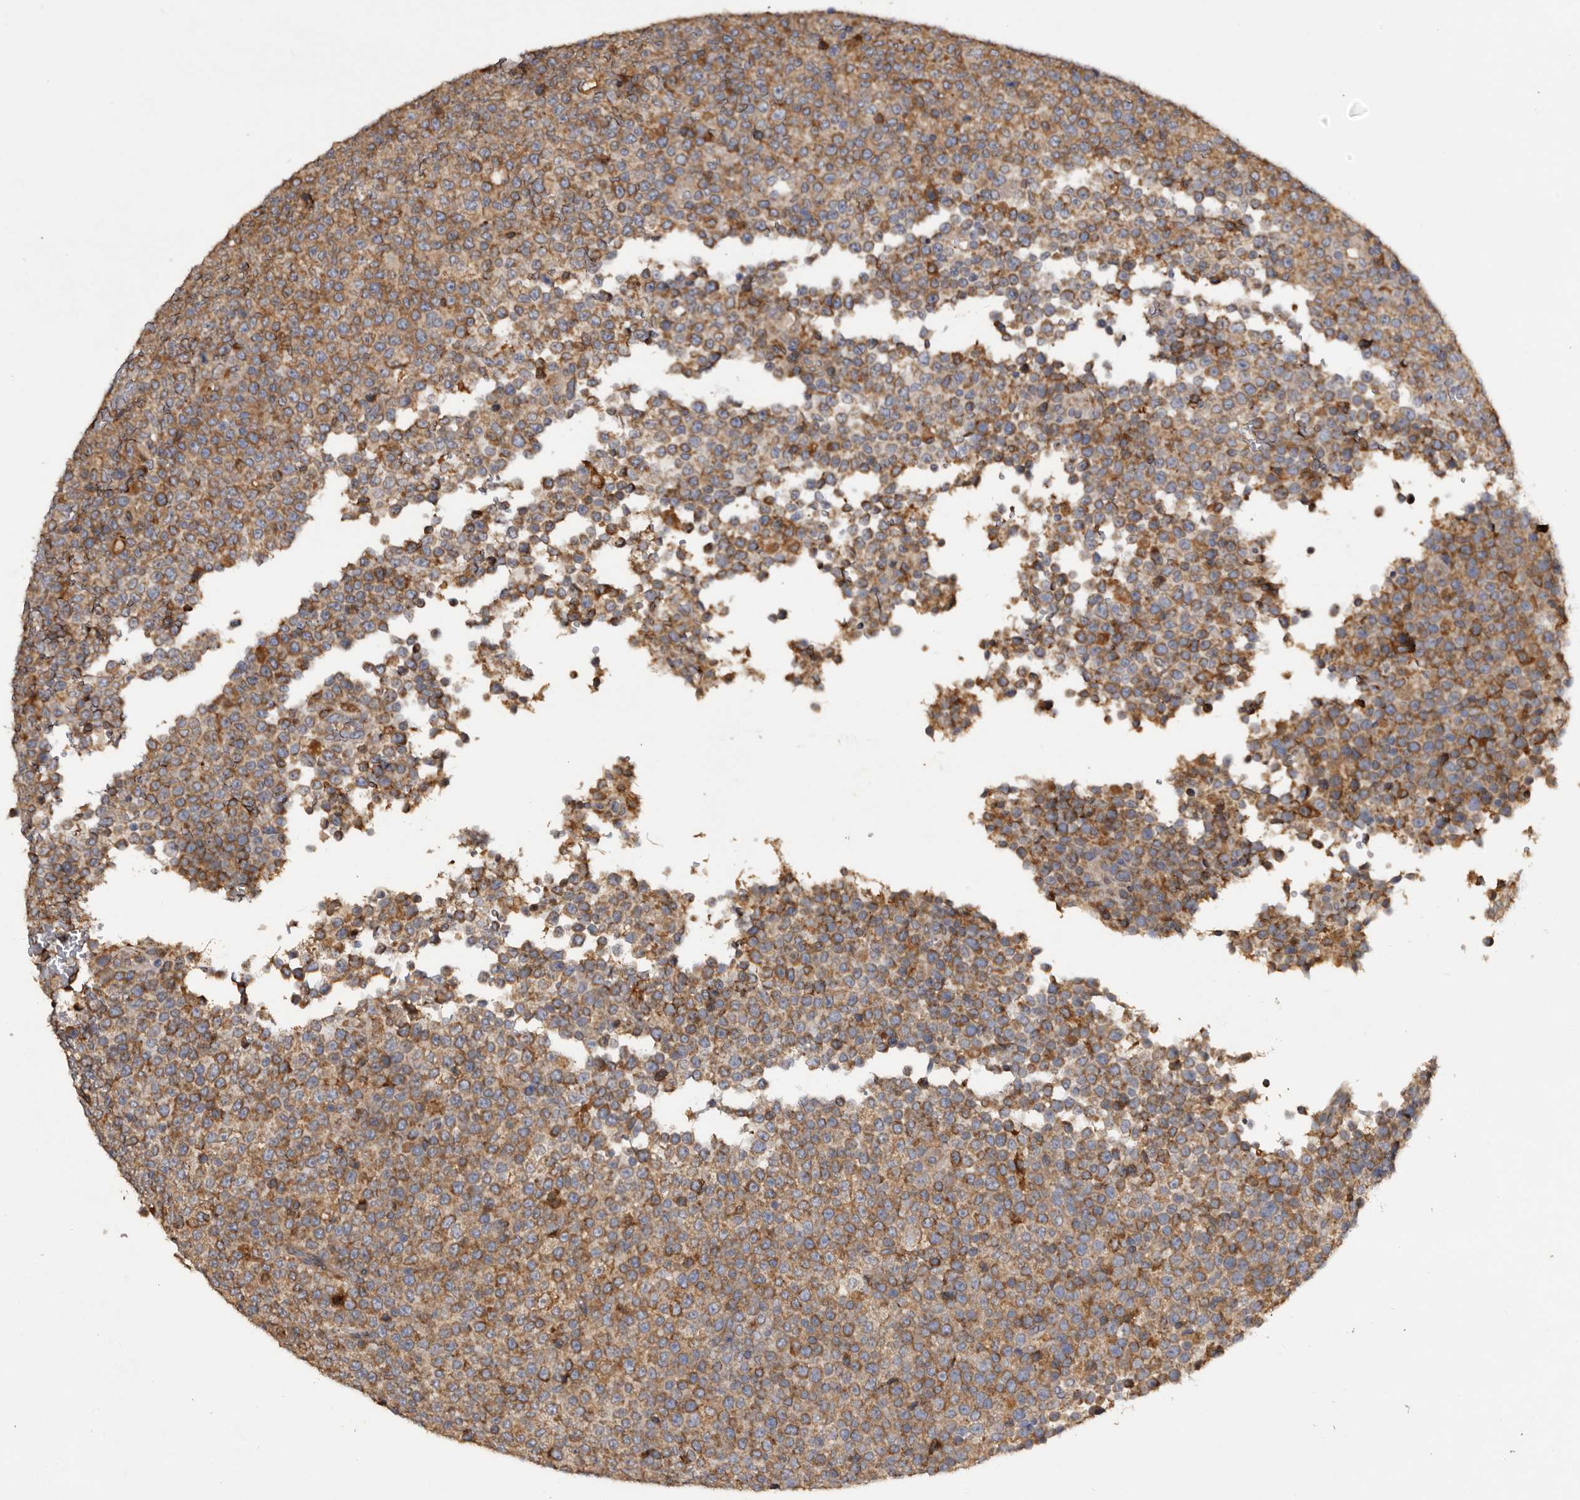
{"staining": {"intensity": "moderate", "quantity": ">75%", "location": "cytoplasmic/membranous"}, "tissue": "lymphoma", "cell_type": "Tumor cells", "image_type": "cancer", "snomed": [{"axis": "morphology", "description": "Malignant lymphoma, non-Hodgkin's type, High grade"}, {"axis": "topography", "description": "Lymph node"}], "caption": "This is a photomicrograph of immunohistochemistry (IHC) staining of lymphoma, which shows moderate staining in the cytoplasmic/membranous of tumor cells.", "gene": "INKA2", "patient": {"sex": "male", "age": 13}}